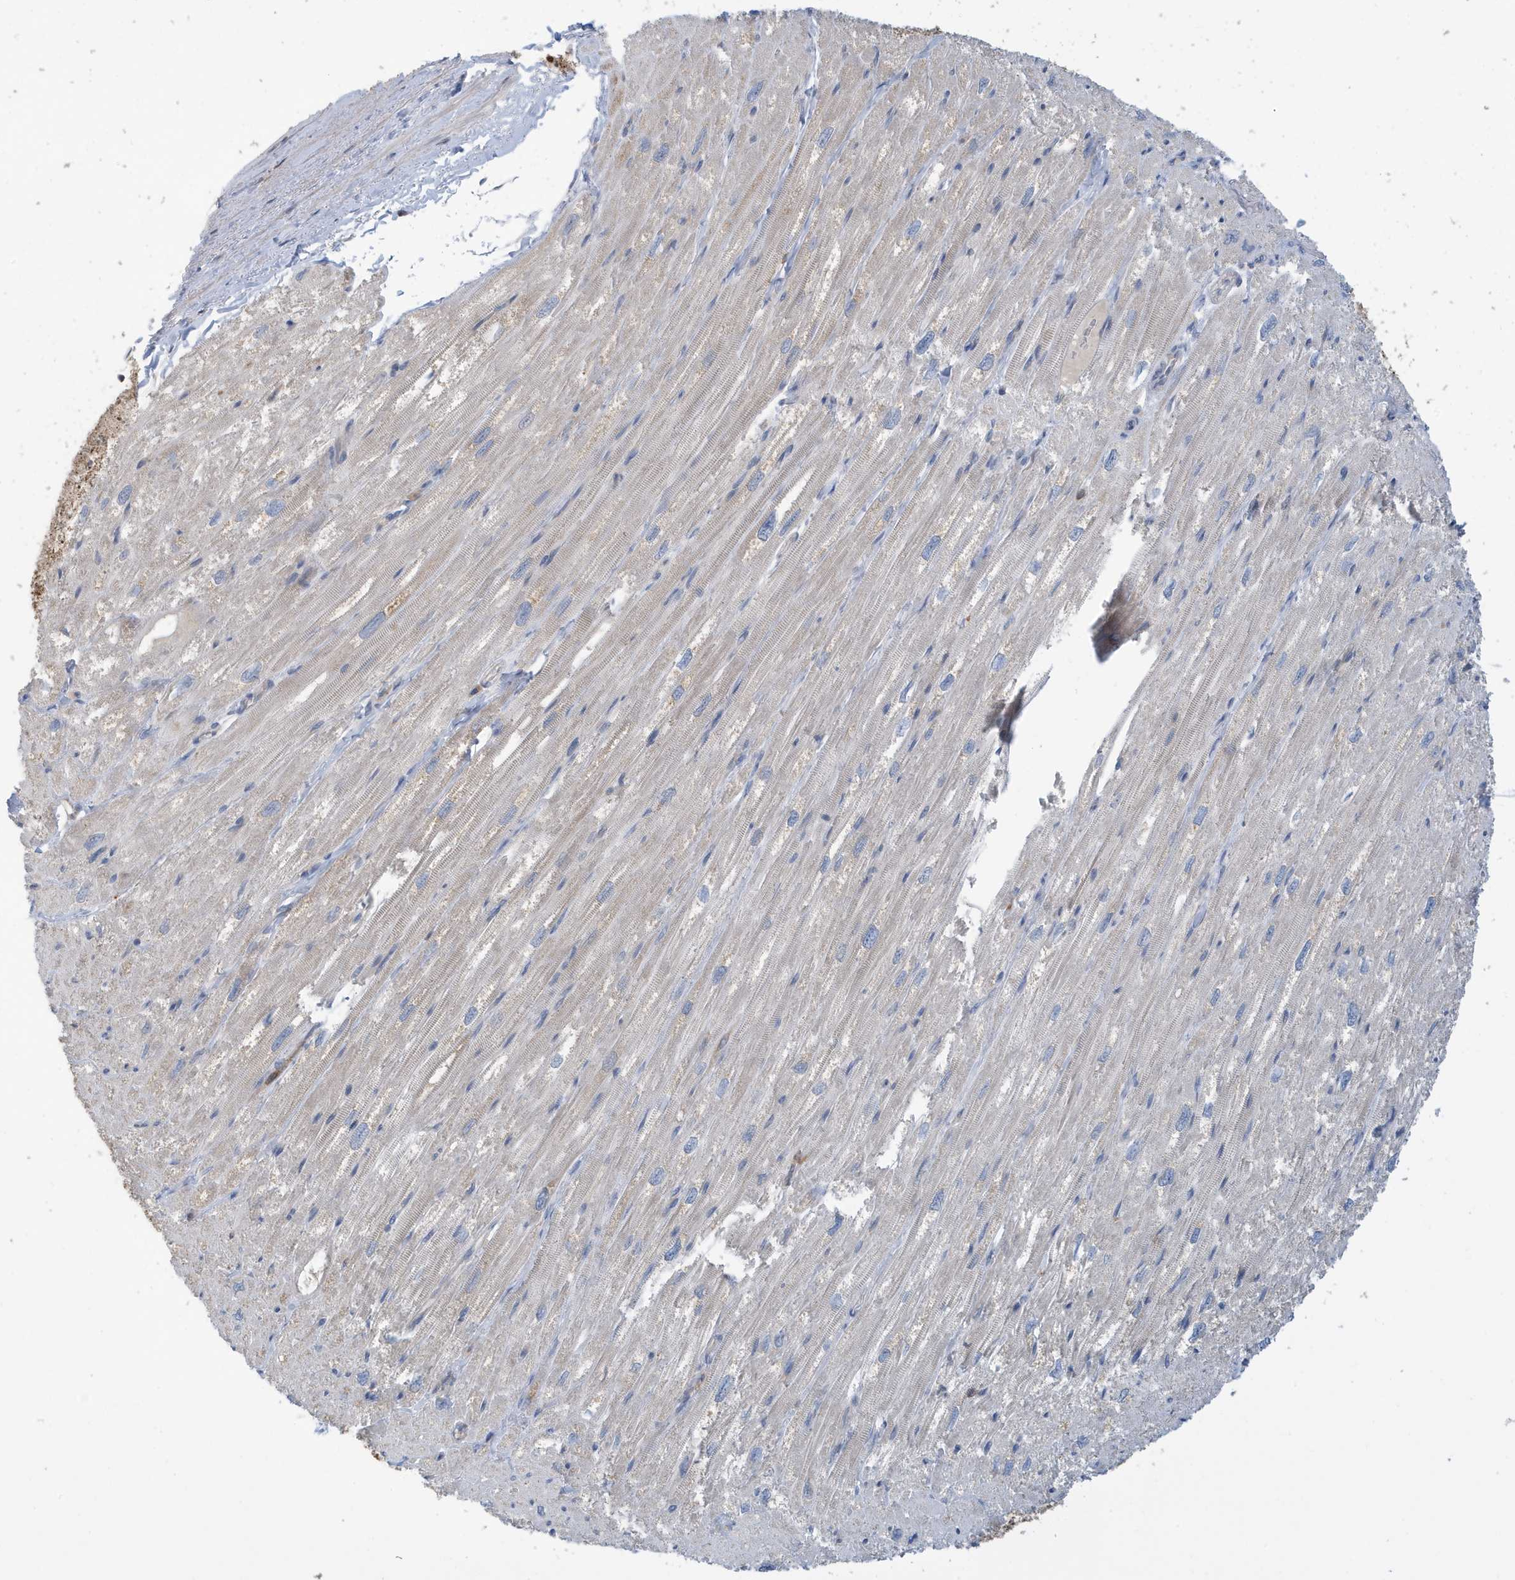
{"staining": {"intensity": "moderate", "quantity": "<25%", "location": "cytoplasmic/membranous"}, "tissue": "heart muscle", "cell_type": "Cardiomyocytes", "image_type": "normal", "snomed": [{"axis": "morphology", "description": "Normal tissue, NOS"}, {"axis": "topography", "description": "Heart"}], "caption": "The photomicrograph demonstrates a brown stain indicating the presence of a protein in the cytoplasmic/membranous of cardiomyocytes in heart muscle.", "gene": "NSUN3", "patient": {"sex": "male", "age": 50}}